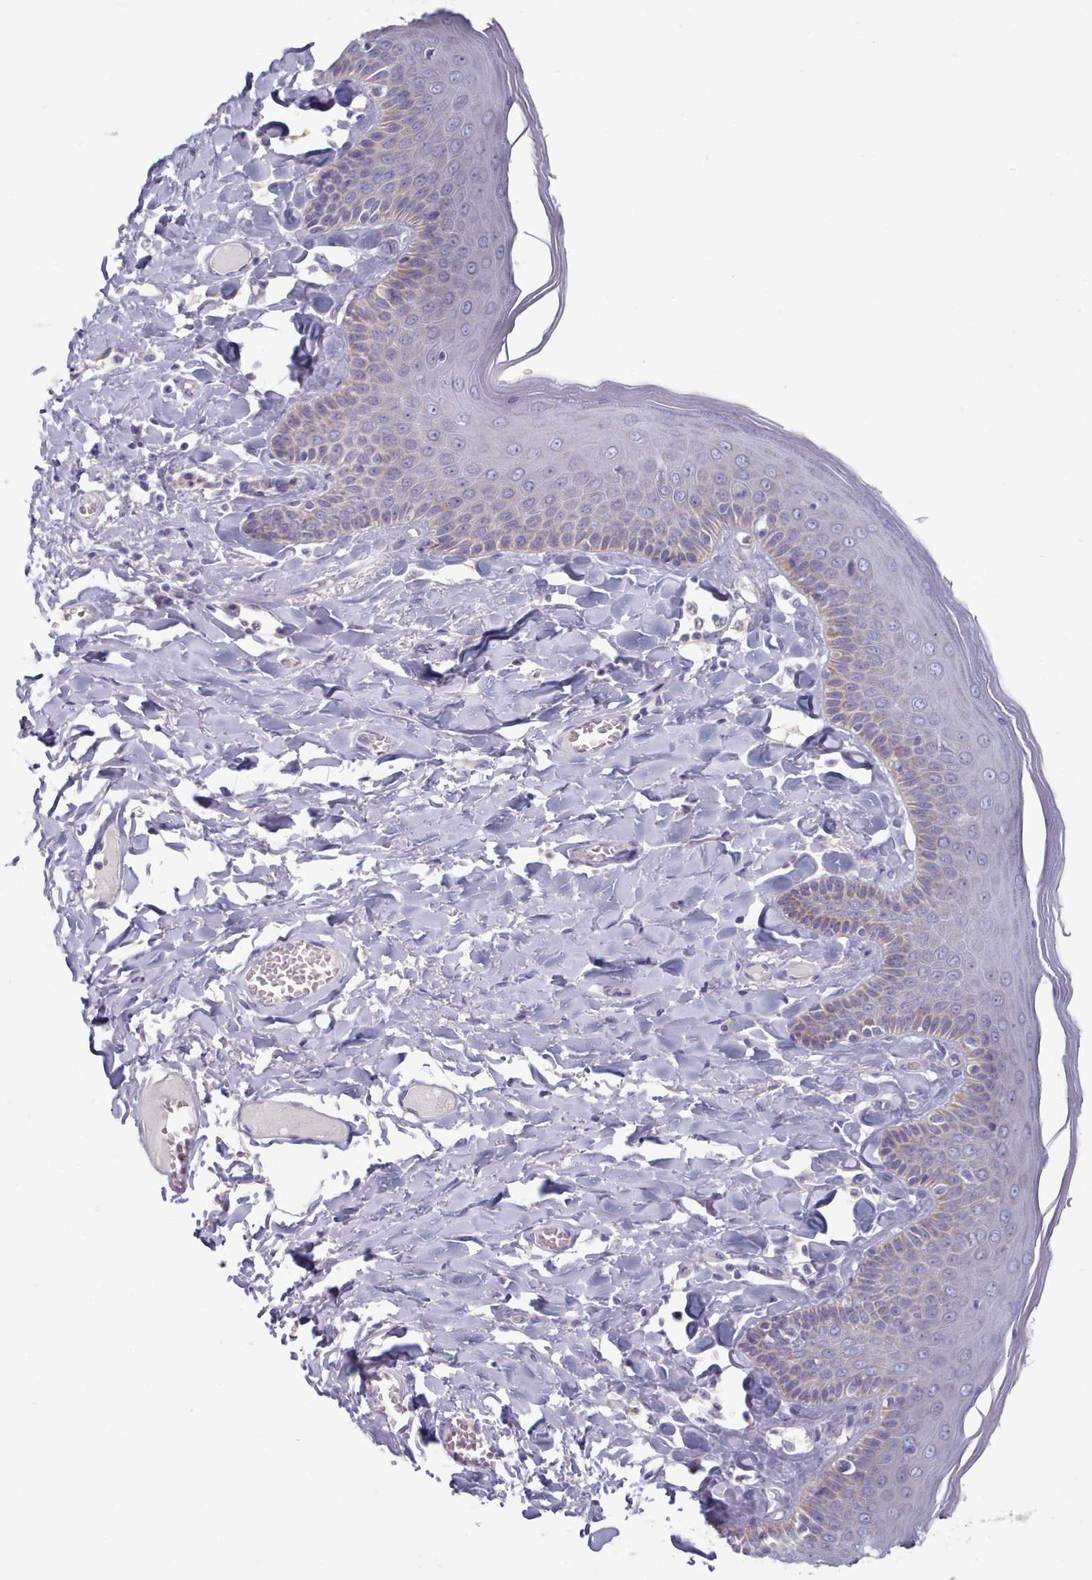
{"staining": {"intensity": "weak", "quantity": "<25%", "location": "cytoplasmic/membranous"}, "tissue": "skin", "cell_type": "Epidermal cells", "image_type": "normal", "snomed": [{"axis": "morphology", "description": "Normal tissue, NOS"}, {"axis": "topography", "description": "Anal"}], "caption": "High power microscopy photomicrograph of an immunohistochemistry (IHC) image of benign skin, revealing no significant expression in epidermal cells.", "gene": "HAO1", "patient": {"sex": "male", "age": 69}}